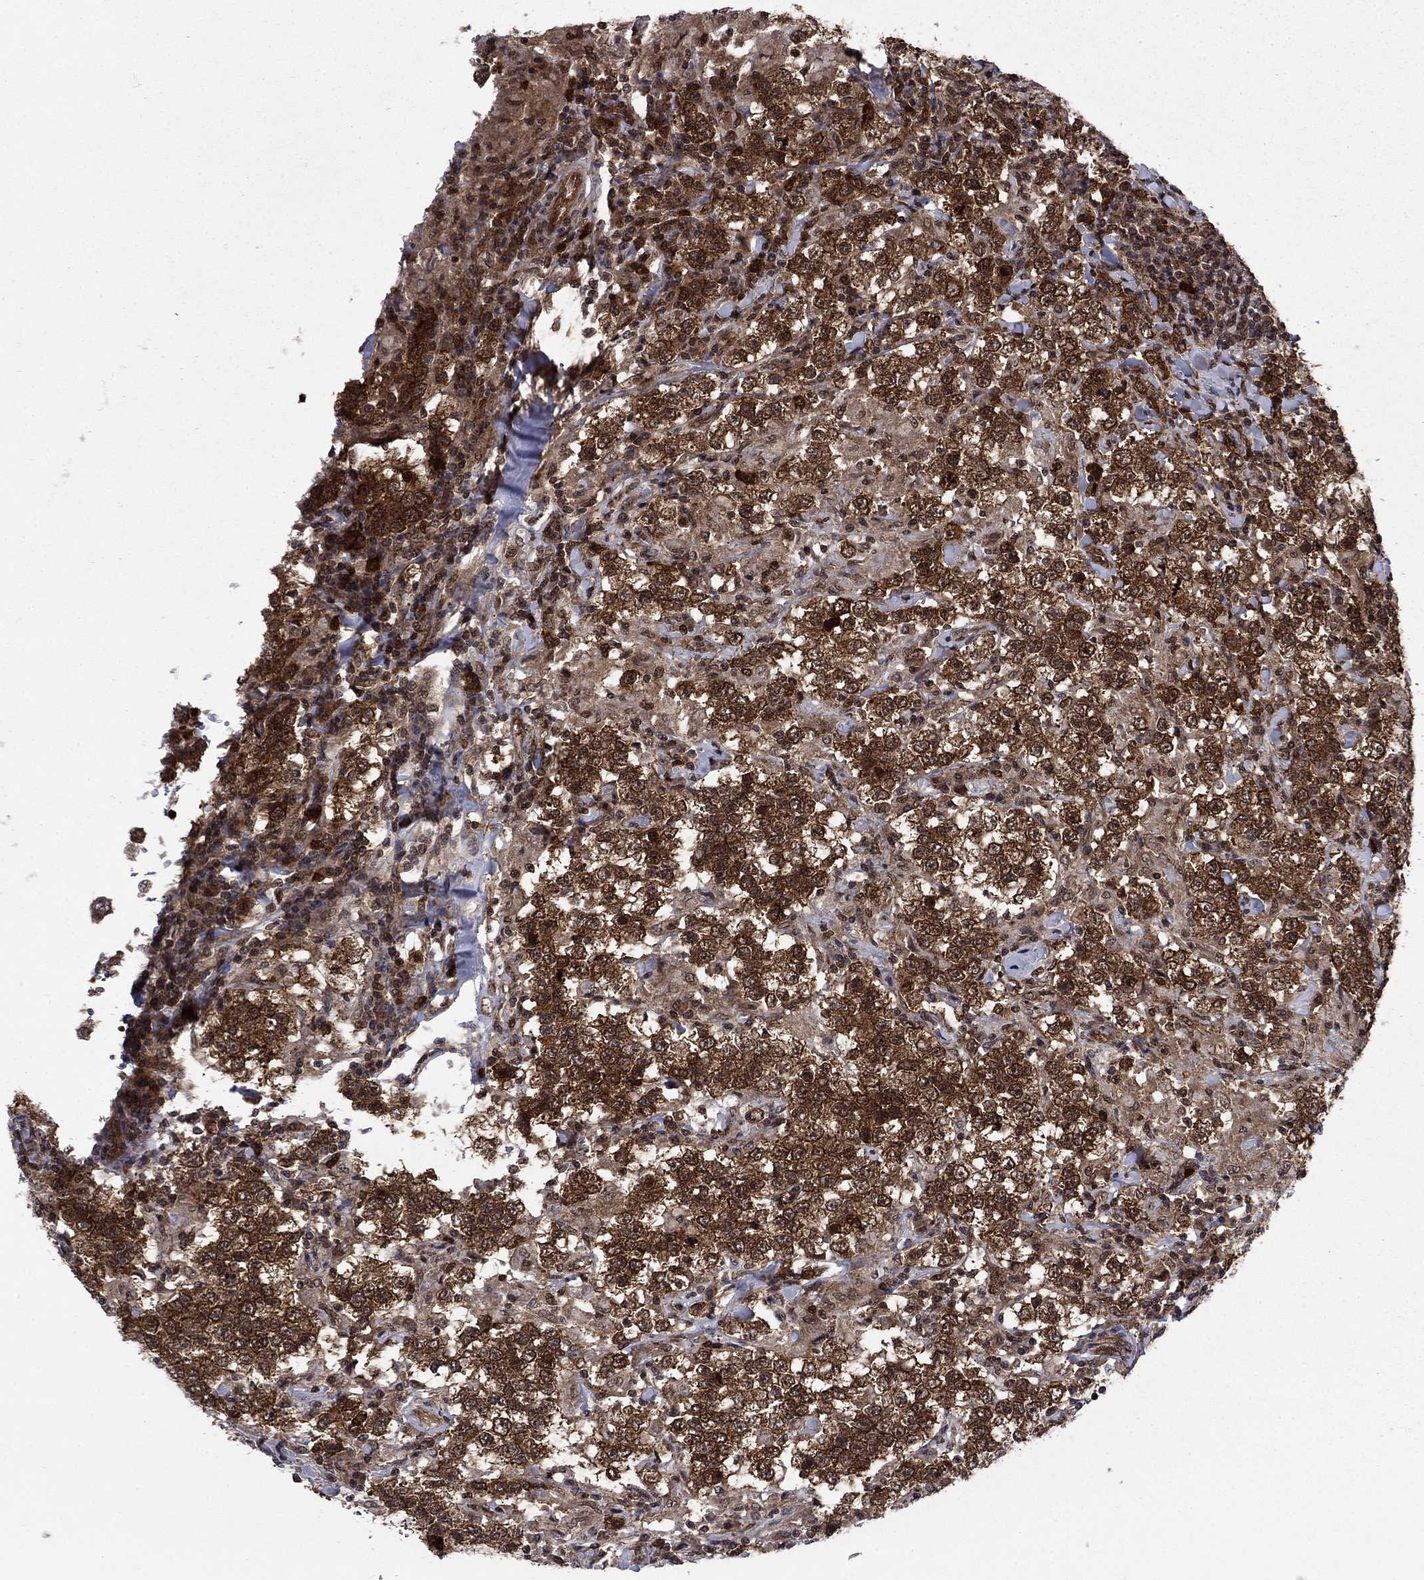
{"staining": {"intensity": "strong", "quantity": ">75%", "location": "cytoplasmic/membranous"}, "tissue": "testis cancer", "cell_type": "Tumor cells", "image_type": "cancer", "snomed": [{"axis": "morphology", "description": "Seminoma, NOS"}, {"axis": "morphology", "description": "Carcinoma, Embryonal, NOS"}, {"axis": "topography", "description": "Testis"}], "caption": "Immunohistochemical staining of testis cancer reveals high levels of strong cytoplasmic/membranous expression in approximately >75% of tumor cells.", "gene": "DNAJA1", "patient": {"sex": "male", "age": 41}}